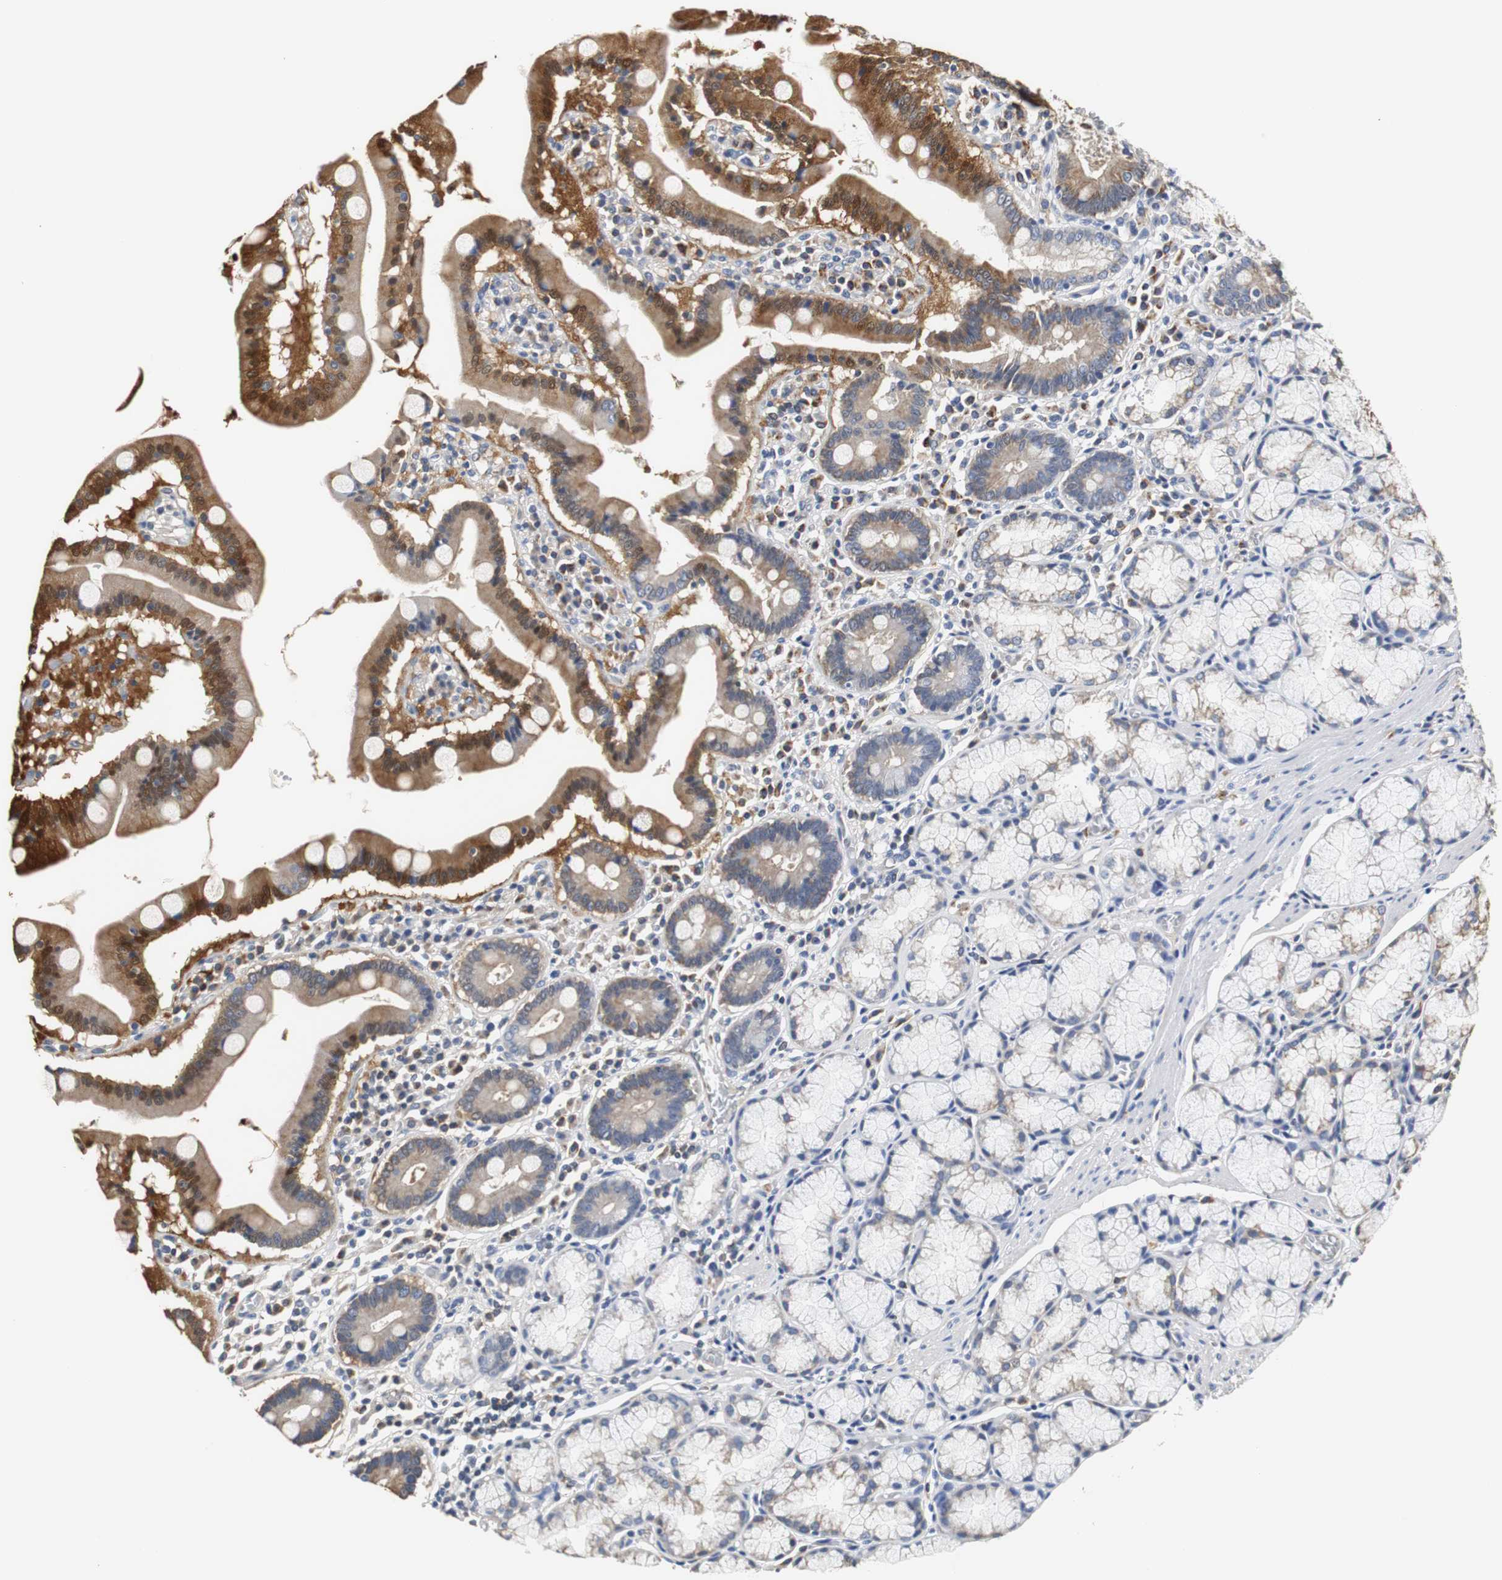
{"staining": {"intensity": "moderate", "quantity": "<25%", "location": "cytoplasmic/membranous"}, "tissue": "stomach", "cell_type": "Glandular cells", "image_type": "normal", "snomed": [{"axis": "morphology", "description": "Normal tissue, NOS"}, {"axis": "topography", "description": "Stomach, lower"}], "caption": "Immunohistochemical staining of unremarkable human stomach exhibits moderate cytoplasmic/membranous protein positivity in about <25% of glandular cells.", "gene": "PCK1", "patient": {"sex": "male", "age": 56}}